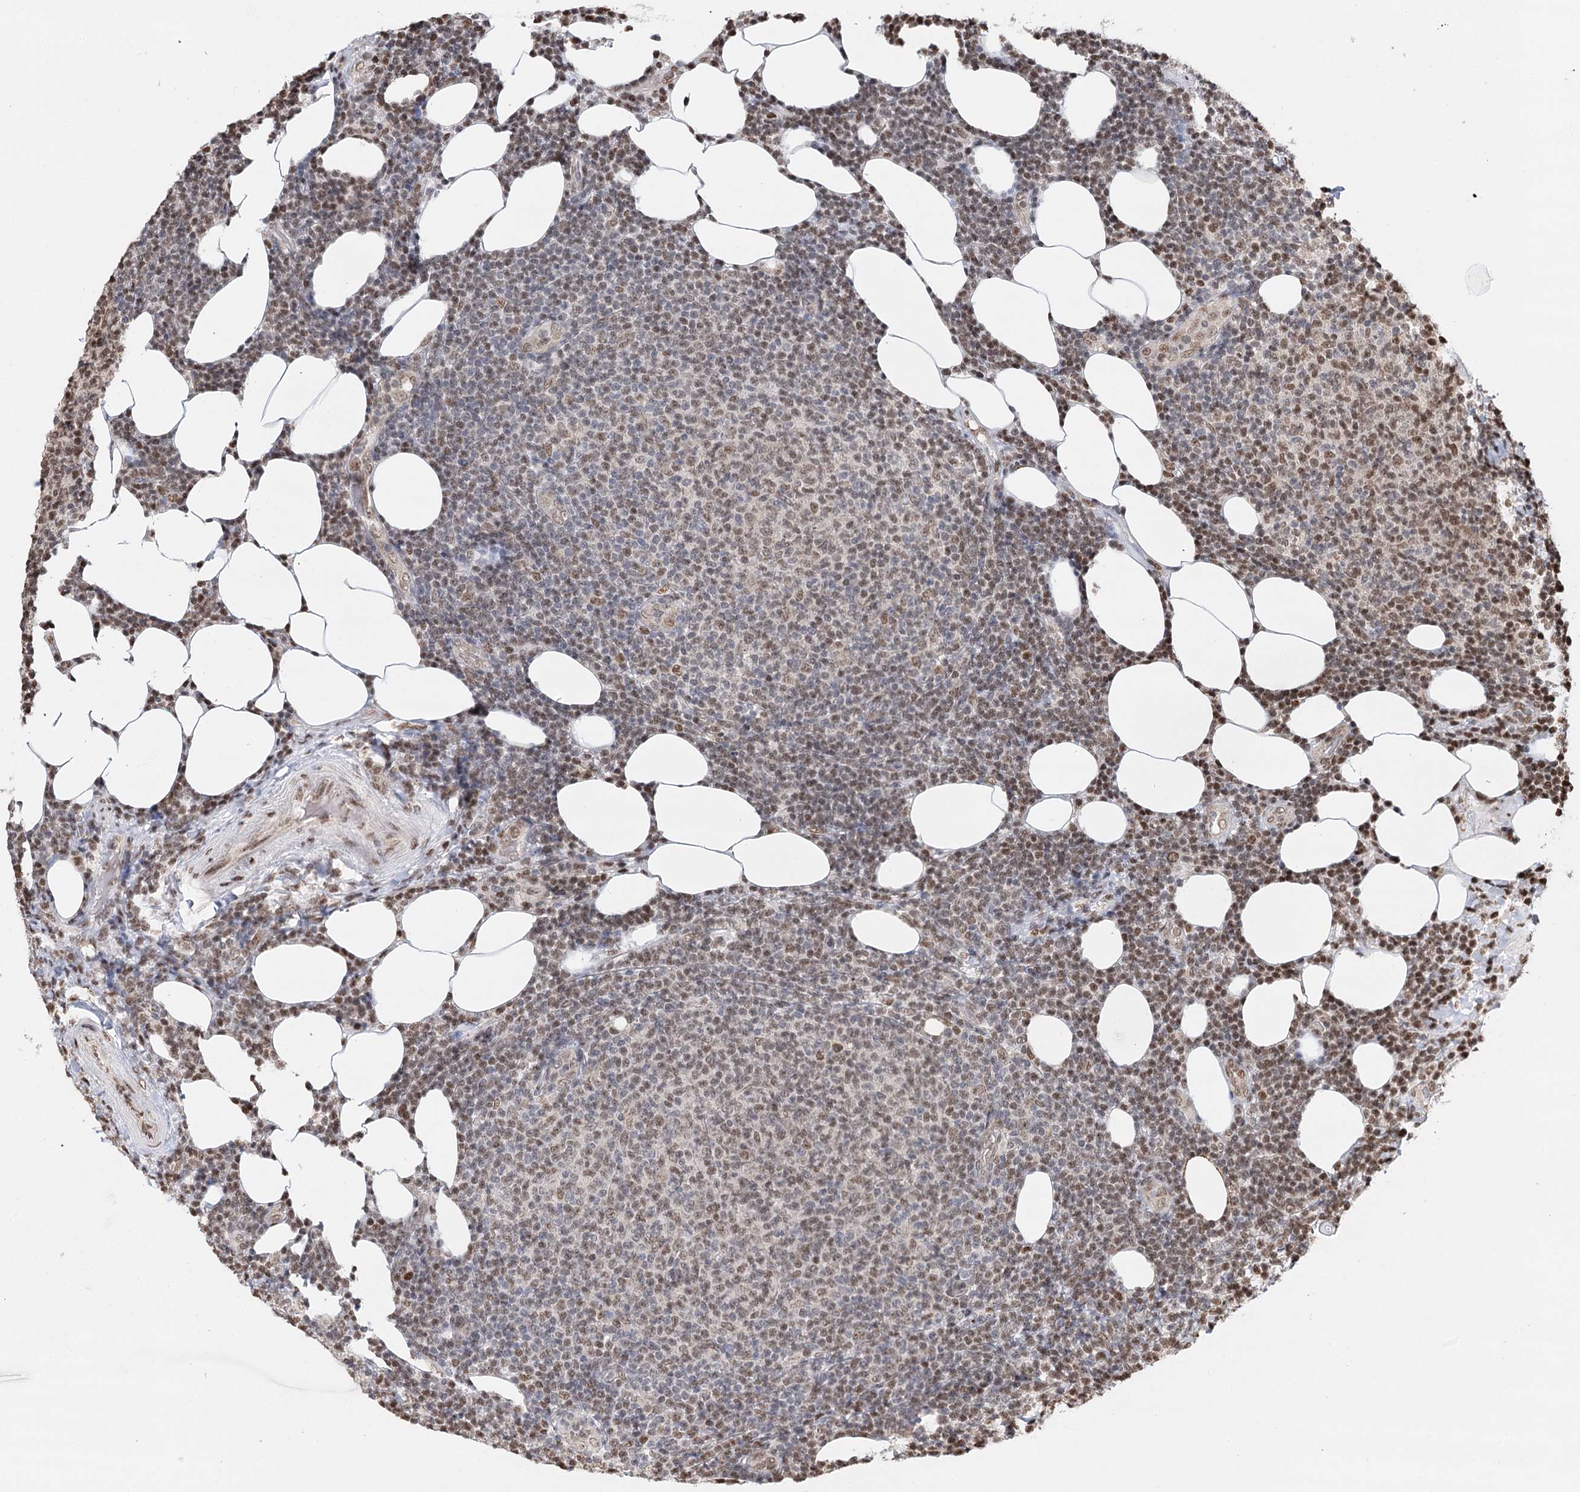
{"staining": {"intensity": "moderate", "quantity": "25%-75%", "location": "nuclear"}, "tissue": "lymphoma", "cell_type": "Tumor cells", "image_type": "cancer", "snomed": [{"axis": "morphology", "description": "Malignant lymphoma, non-Hodgkin's type, Low grade"}, {"axis": "topography", "description": "Lymph node"}], "caption": "Immunohistochemistry of lymphoma shows medium levels of moderate nuclear expression in approximately 25%-75% of tumor cells.", "gene": "RPS27A", "patient": {"sex": "male", "age": 66}}